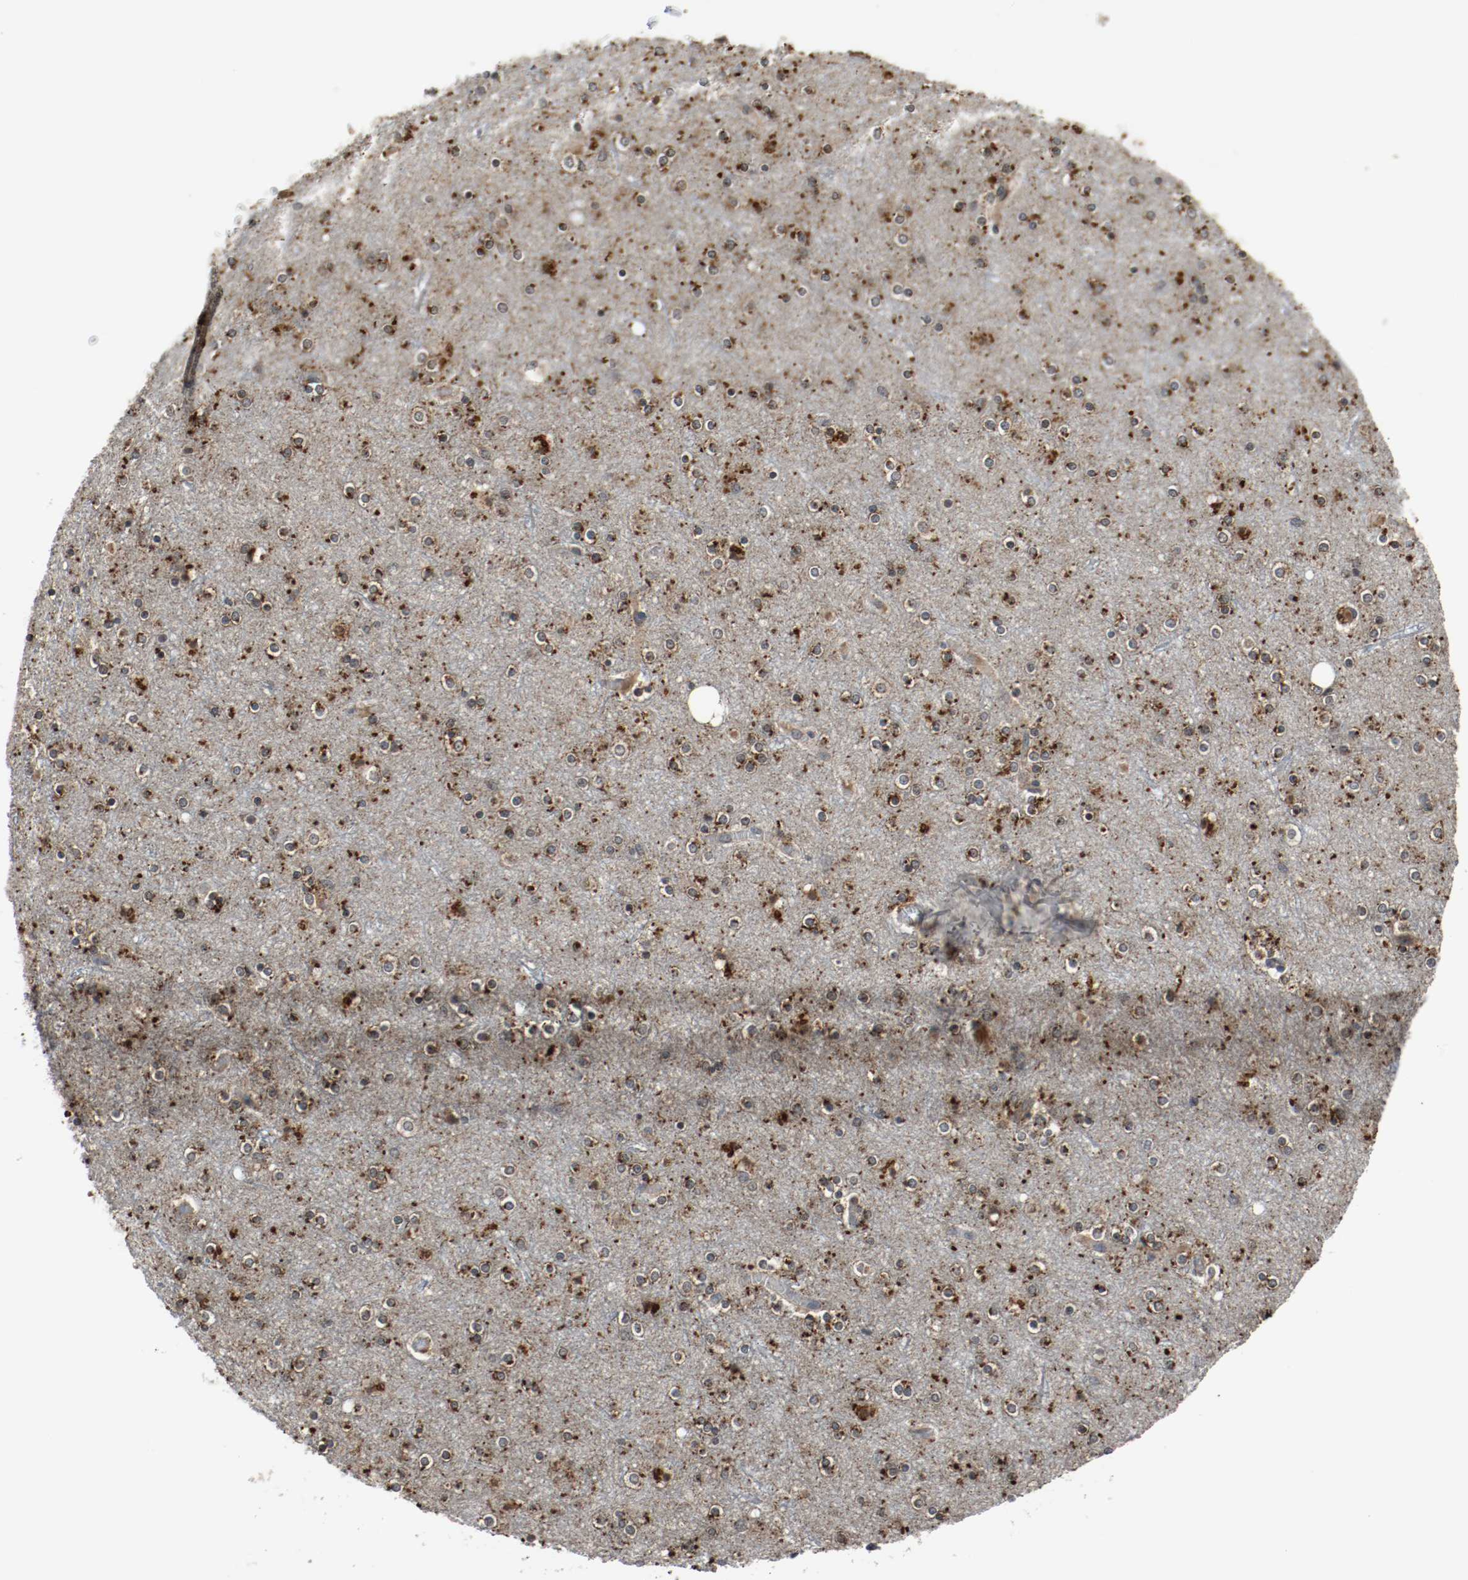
{"staining": {"intensity": "moderate", "quantity": ">75%", "location": "cytoplasmic/membranous"}, "tissue": "cerebral cortex", "cell_type": "Endothelial cells", "image_type": "normal", "snomed": [{"axis": "morphology", "description": "Normal tissue, NOS"}, {"axis": "topography", "description": "Cerebral cortex"}], "caption": "Protein staining demonstrates moderate cytoplasmic/membranous staining in about >75% of endothelial cells in benign cerebral cortex. (DAB (3,3'-diaminobenzidine) = brown stain, brightfield microscopy at high magnification).", "gene": "LAMP2", "patient": {"sex": "female", "age": 54}}